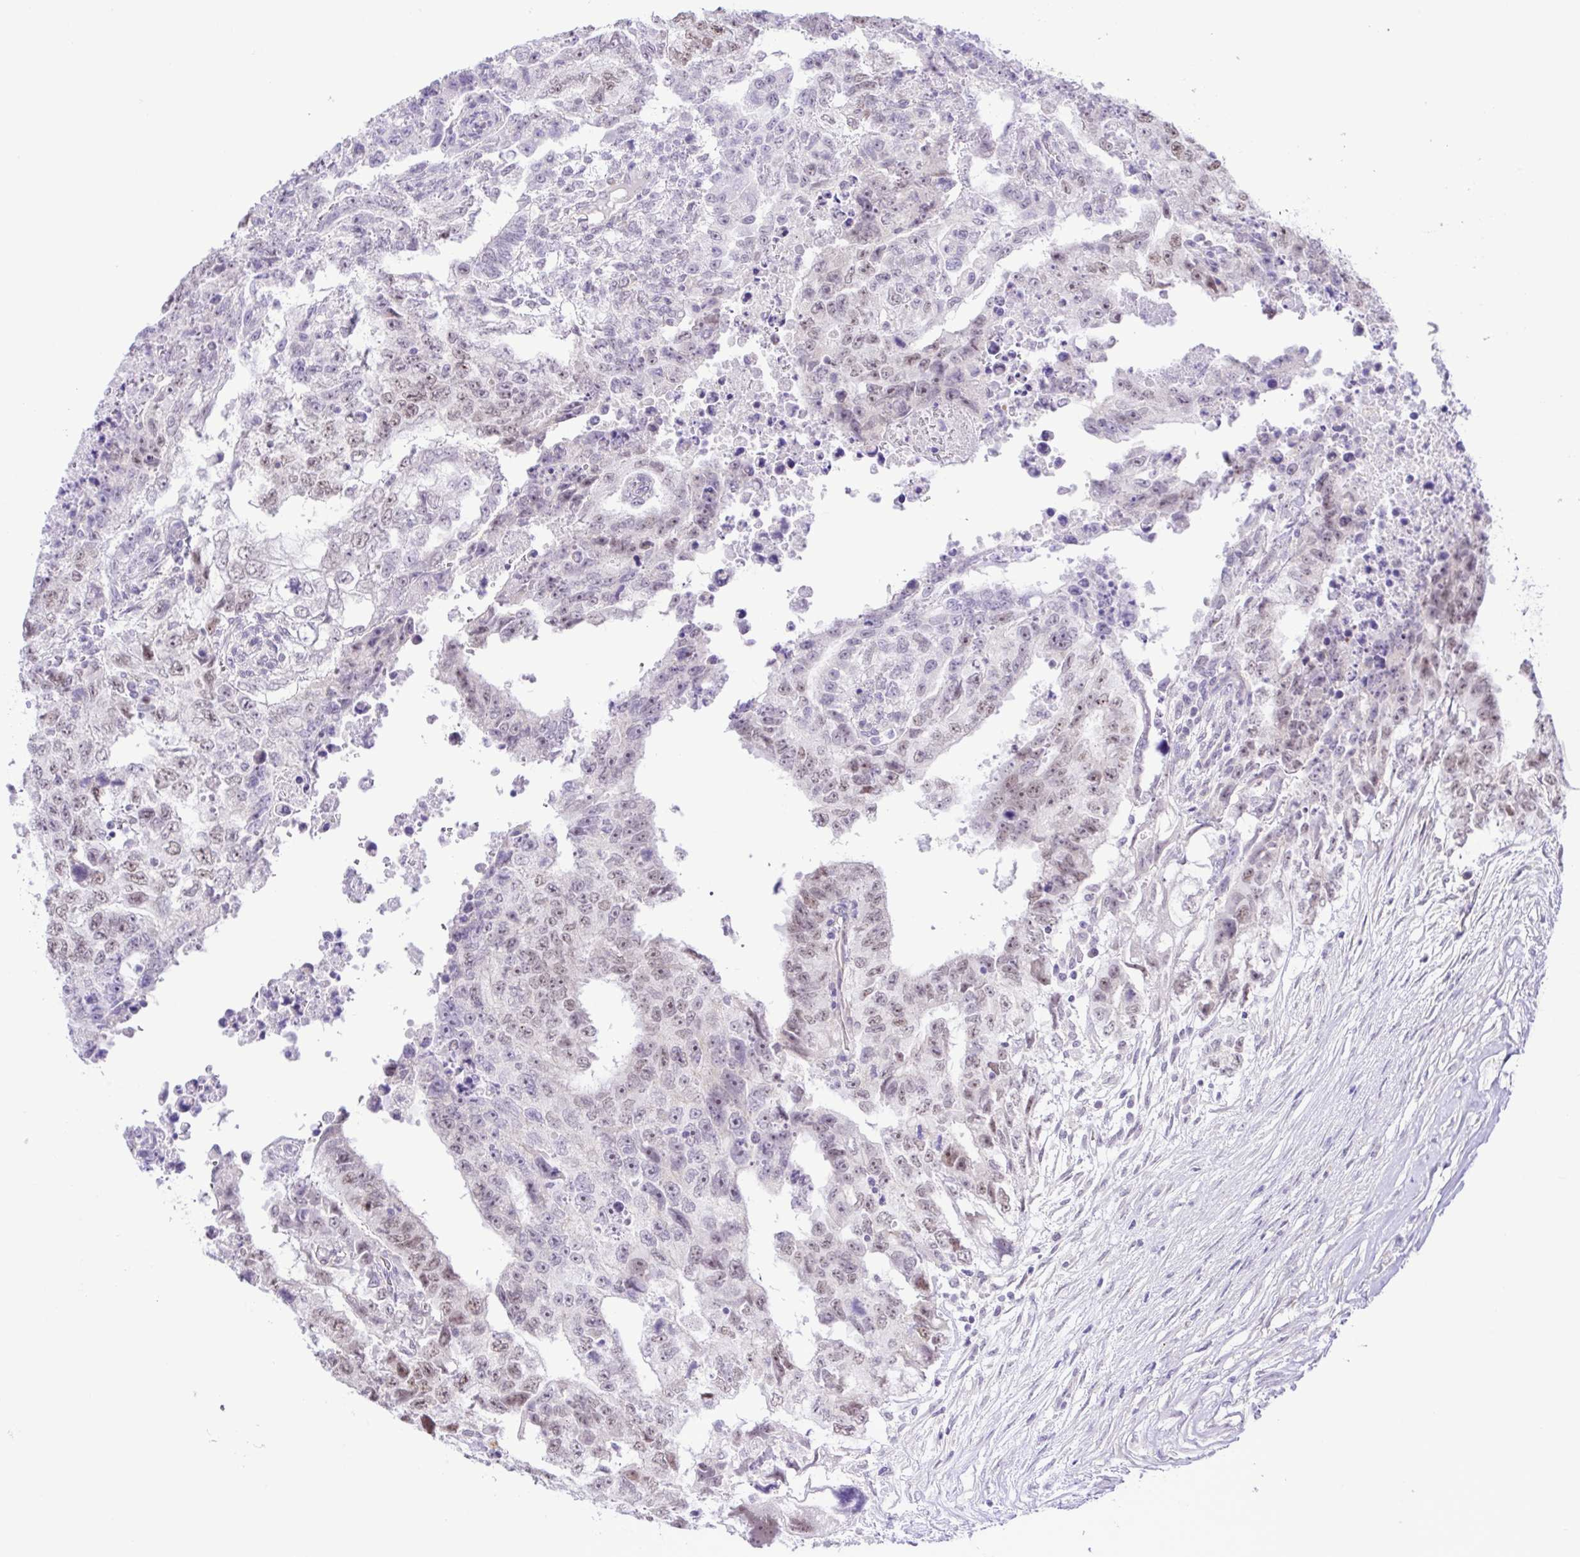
{"staining": {"intensity": "weak", "quantity": "<25%", "location": "nuclear"}, "tissue": "testis cancer", "cell_type": "Tumor cells", "image_type": "cancer", "snomed": [{"axis": "morphology", "description": "Carcinoma, Embryonal, NOS"}, {"axis": "topography", "description": "Testis"}], "caption": "An IHC micrograph of testis embryonal carcinoma is shown. There is no staining in tumor cells of testis embryonal carcinoma.", "gene": "DCLK2", "patient": {"sex": "male", "age": 24}}